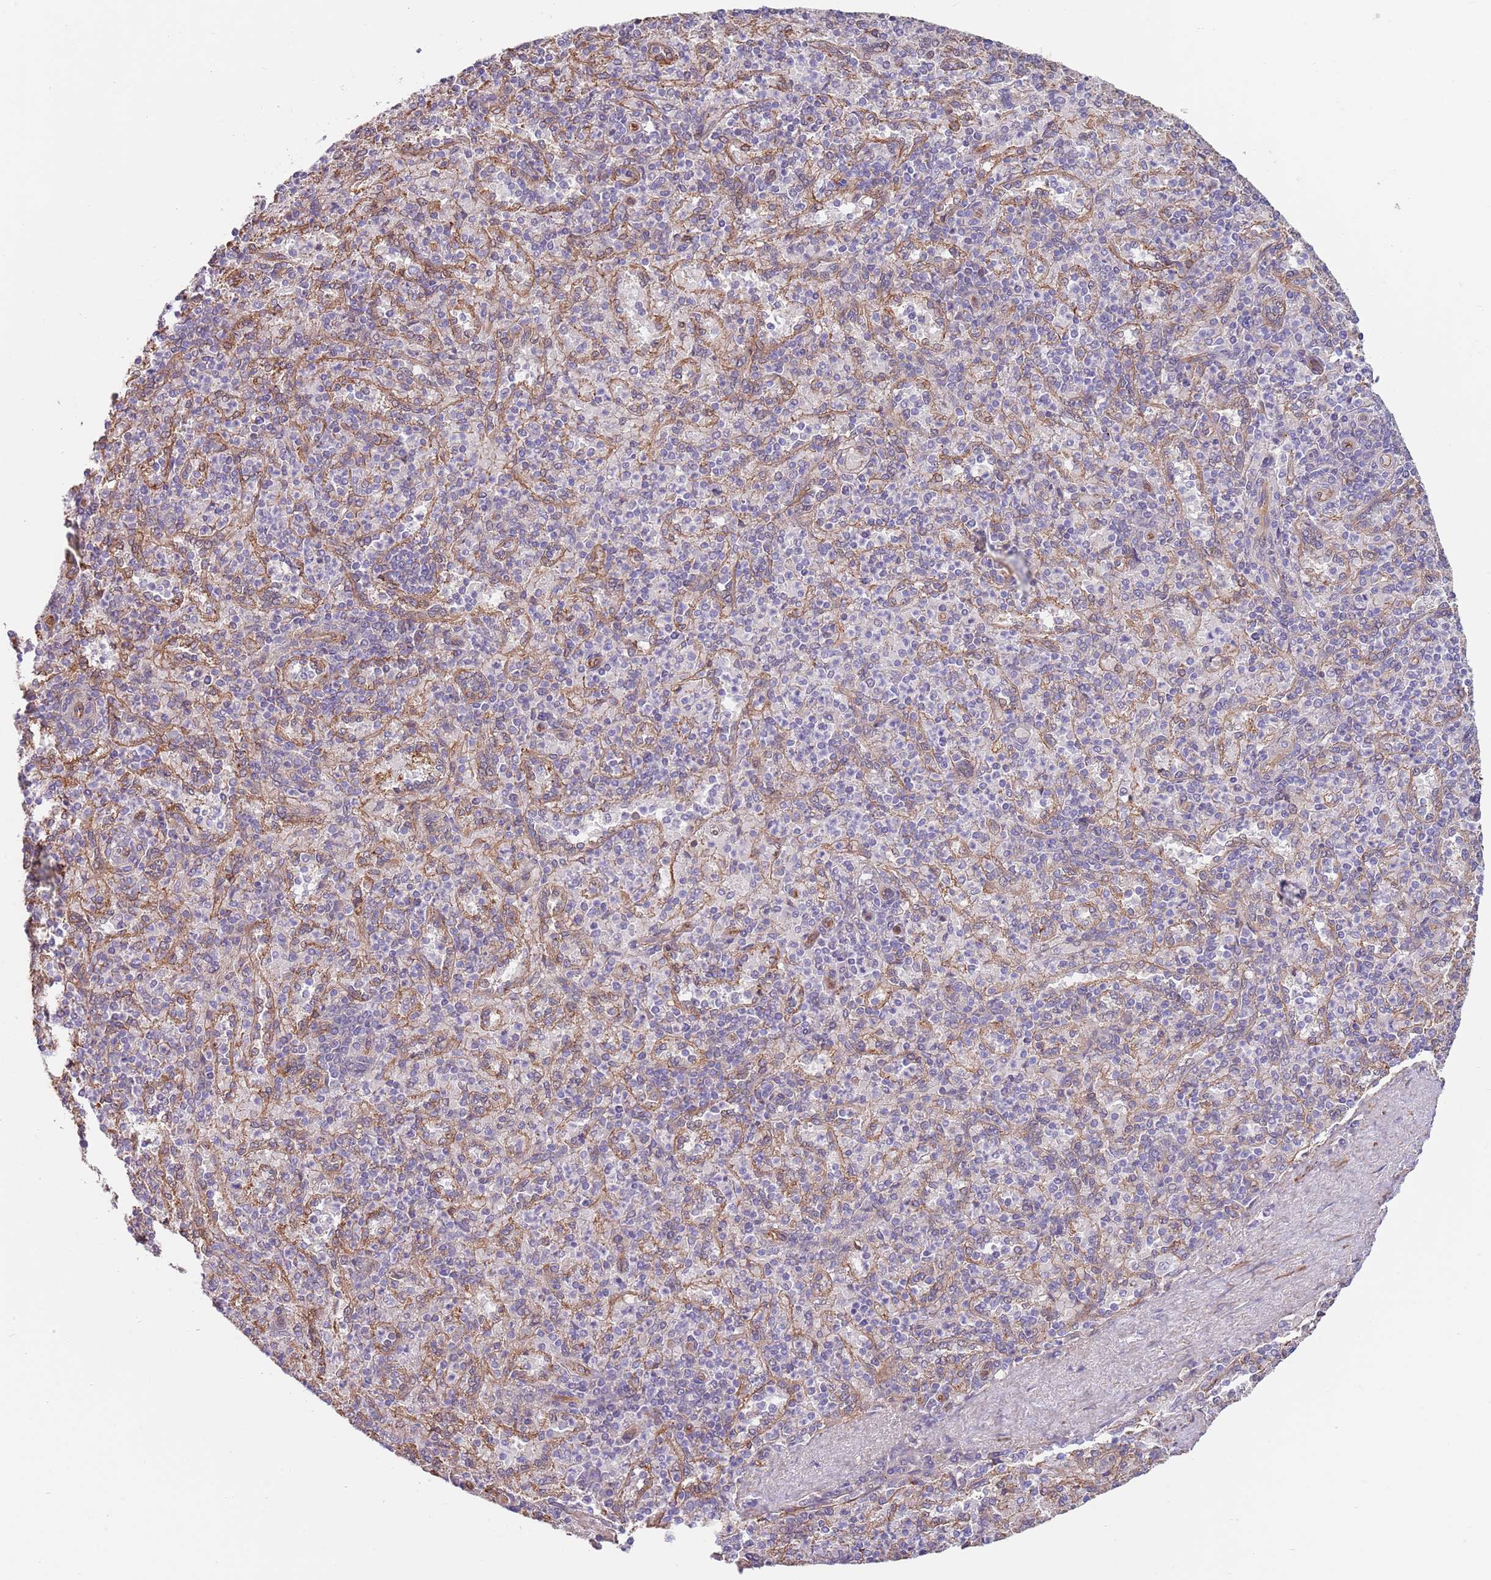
{"staining": {"intensity": "negative", "quantity": "none", "location": "none"}, "tissue": "spleen", "cell_type": "Cells in red pulp", "image_type": "normal", "snomed": [{"axis": "morphology", "description": "Normal tissue, NOS"}, {"axis": "topography", "description": "Spleen"}], "caption": "This histopathology image is of benign spleen stained with IHC to label a protein in brown with the nuclei are counter-stained blue. There is no expression in cells in red pulp.", "gene": "BPNT1", "patient": {"sex": "male", "age": 82}}